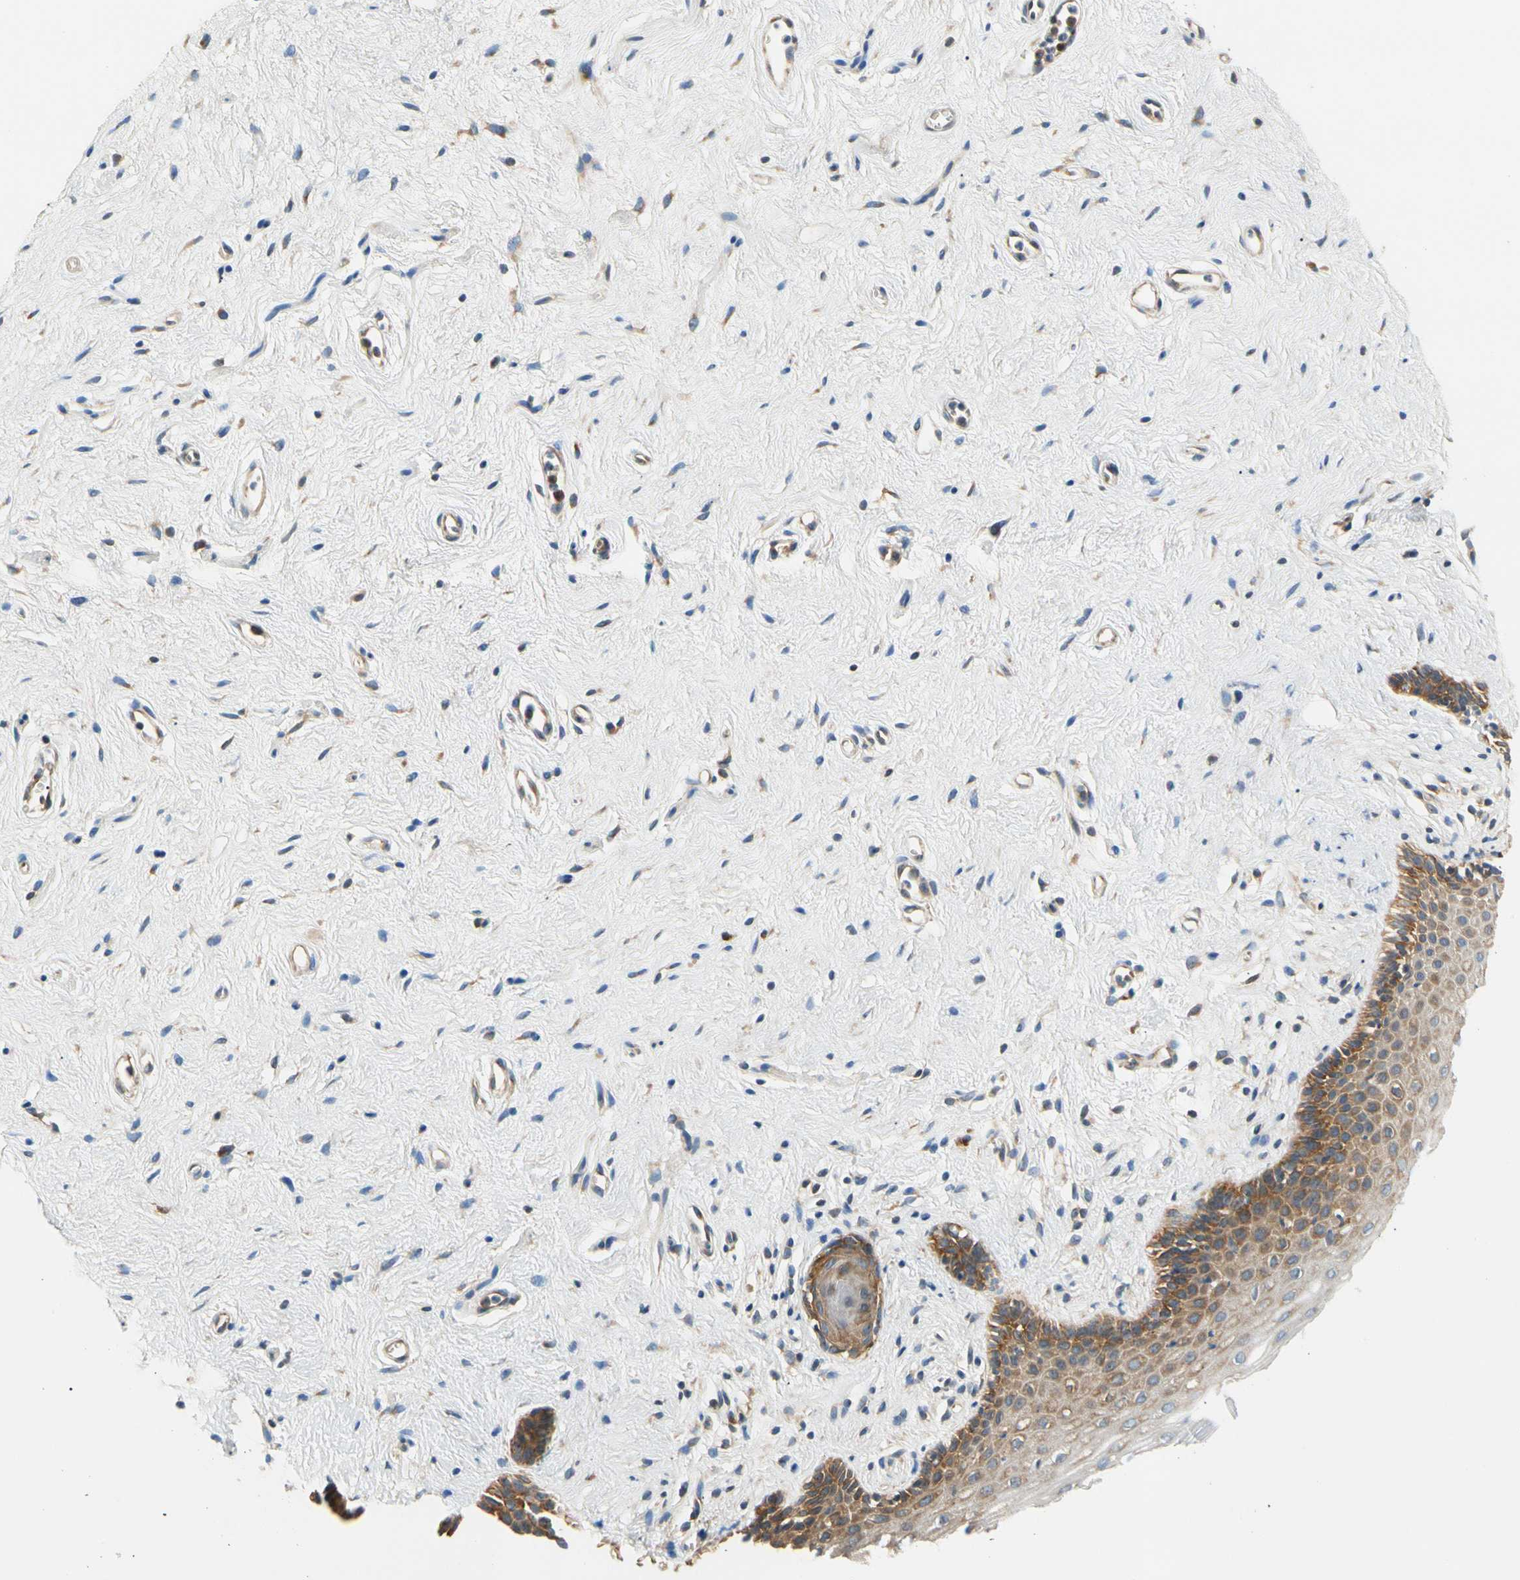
{"staining": {"intensity": "moderate", "quantity": "25%-75%", "location": "cytoplasmic/membranous"}, "tissue": "vagina", "cell_type": "Squamous epithelial cells", "image_type": "normal", "snomed": [{"axis": "morphology", "description": "Normal tissue, NOS"}, {"axis": "topography", "description": "Vagina"}], "caption": "A micrograph of vagina stained for a protein displays moderate cytoplasmic/membranous brown staining in squamous epithelial cells. (DAB IHC, brown staining for protein, blue staining for nuclei).", "gene": "LRRC47", "patient": {"sex": "female", "age": 44}}